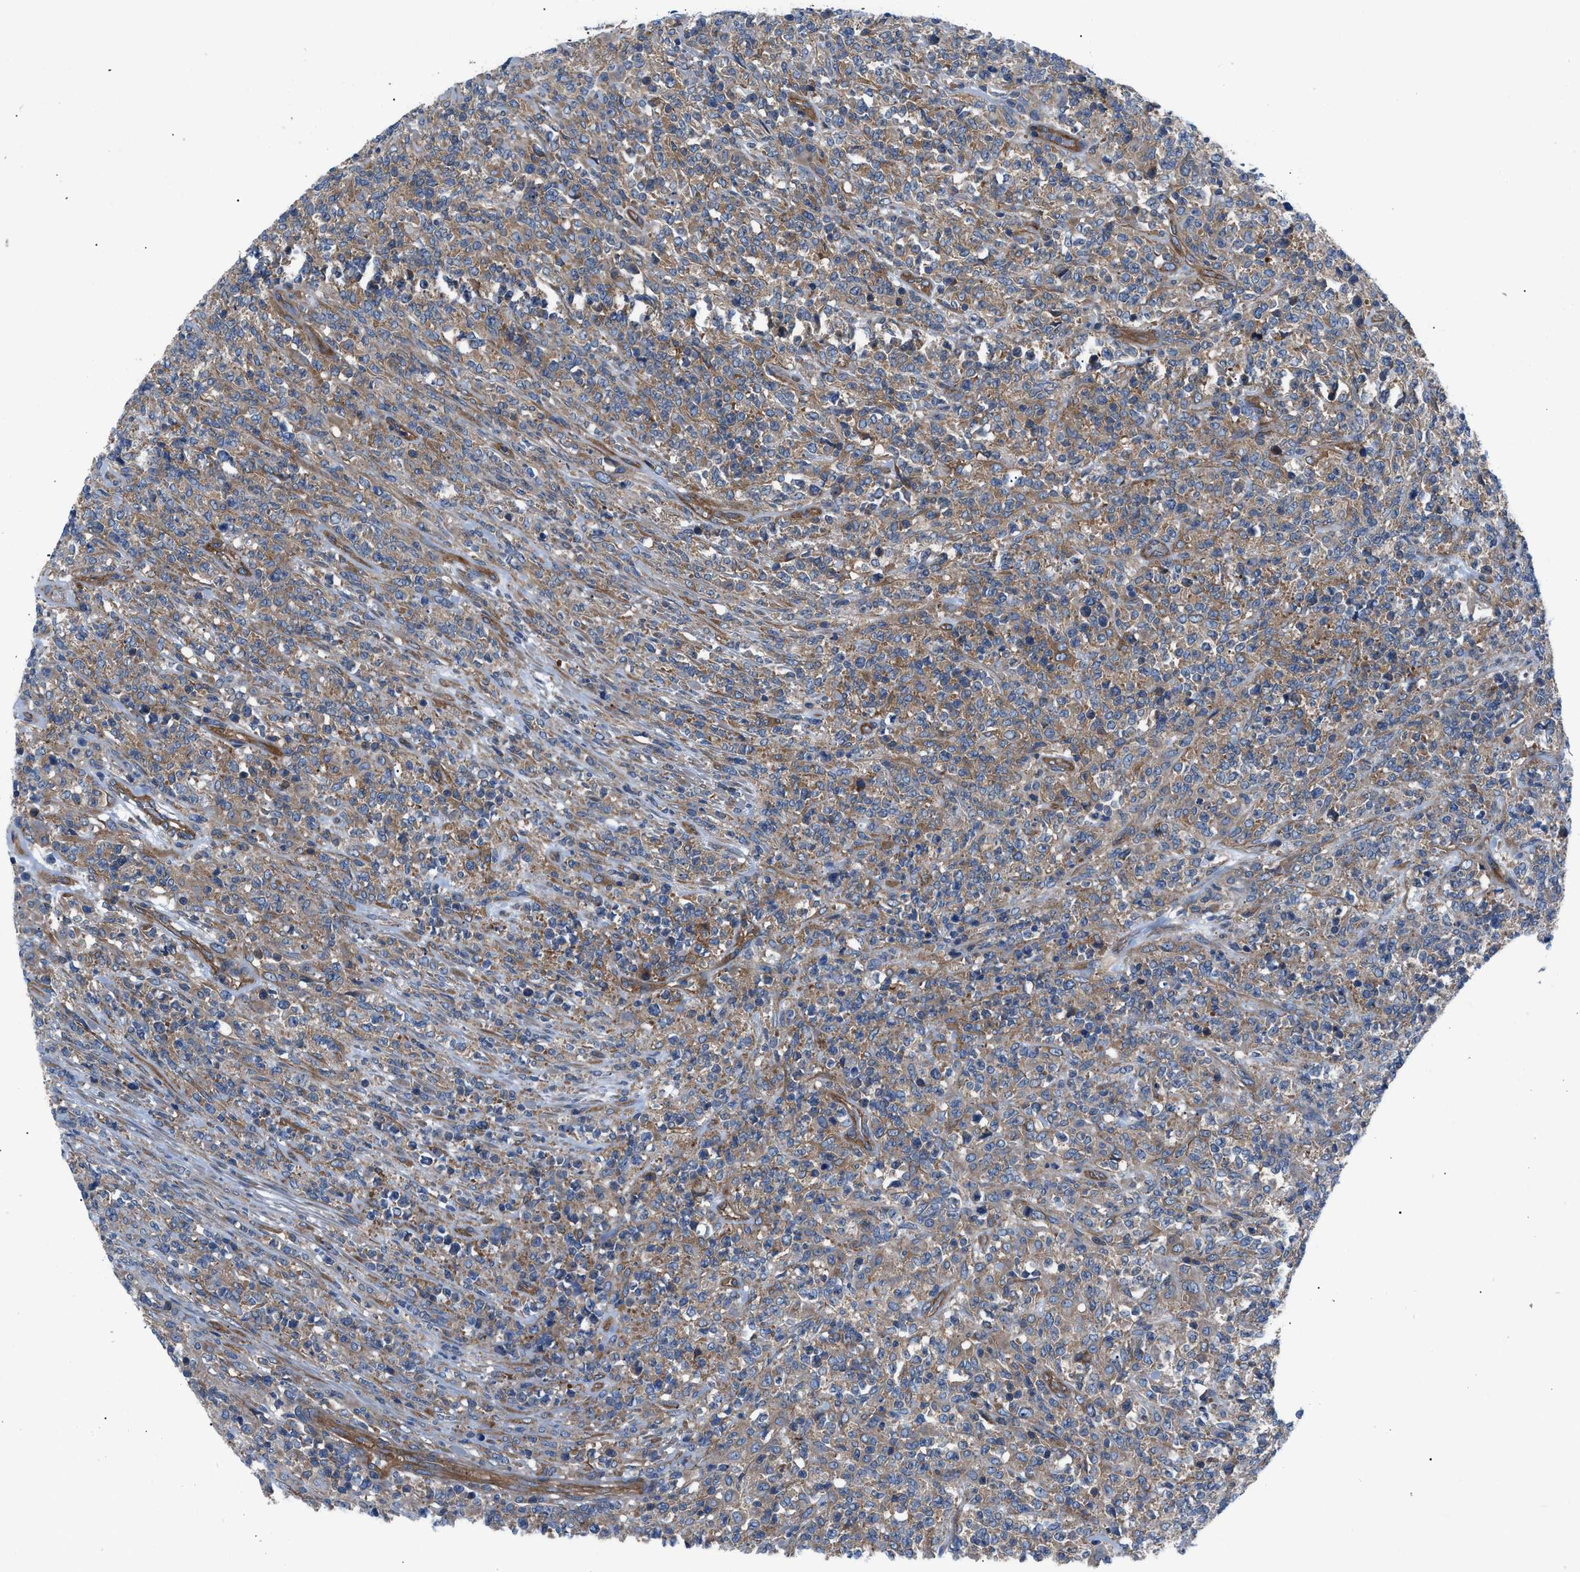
{"staining": {"intensity": "moderate", "quantity": ">75%", "location": "cytoplasmic/membranous"}, "tissue": "lymphoma", "cell_type": "Tumor cells", "image_type": "cancer", "snomed": [{"axis": "morphology", "description": "Malignant lymphoma, non-Hodgkin's type, High grade"}, {"axis": "topography", "description": "Soft tissue"}], "caption": "A high-resolution histopathology image shows immunohistochemistry staining of malignant lymphoma, non-Hodgkin's type (high-grade), which displays moderate cytoplasmic/membranous expression in about >75% of tumor cells.", "gene": "TRIP4", "patient": {"sex": "male", "age": 18}}